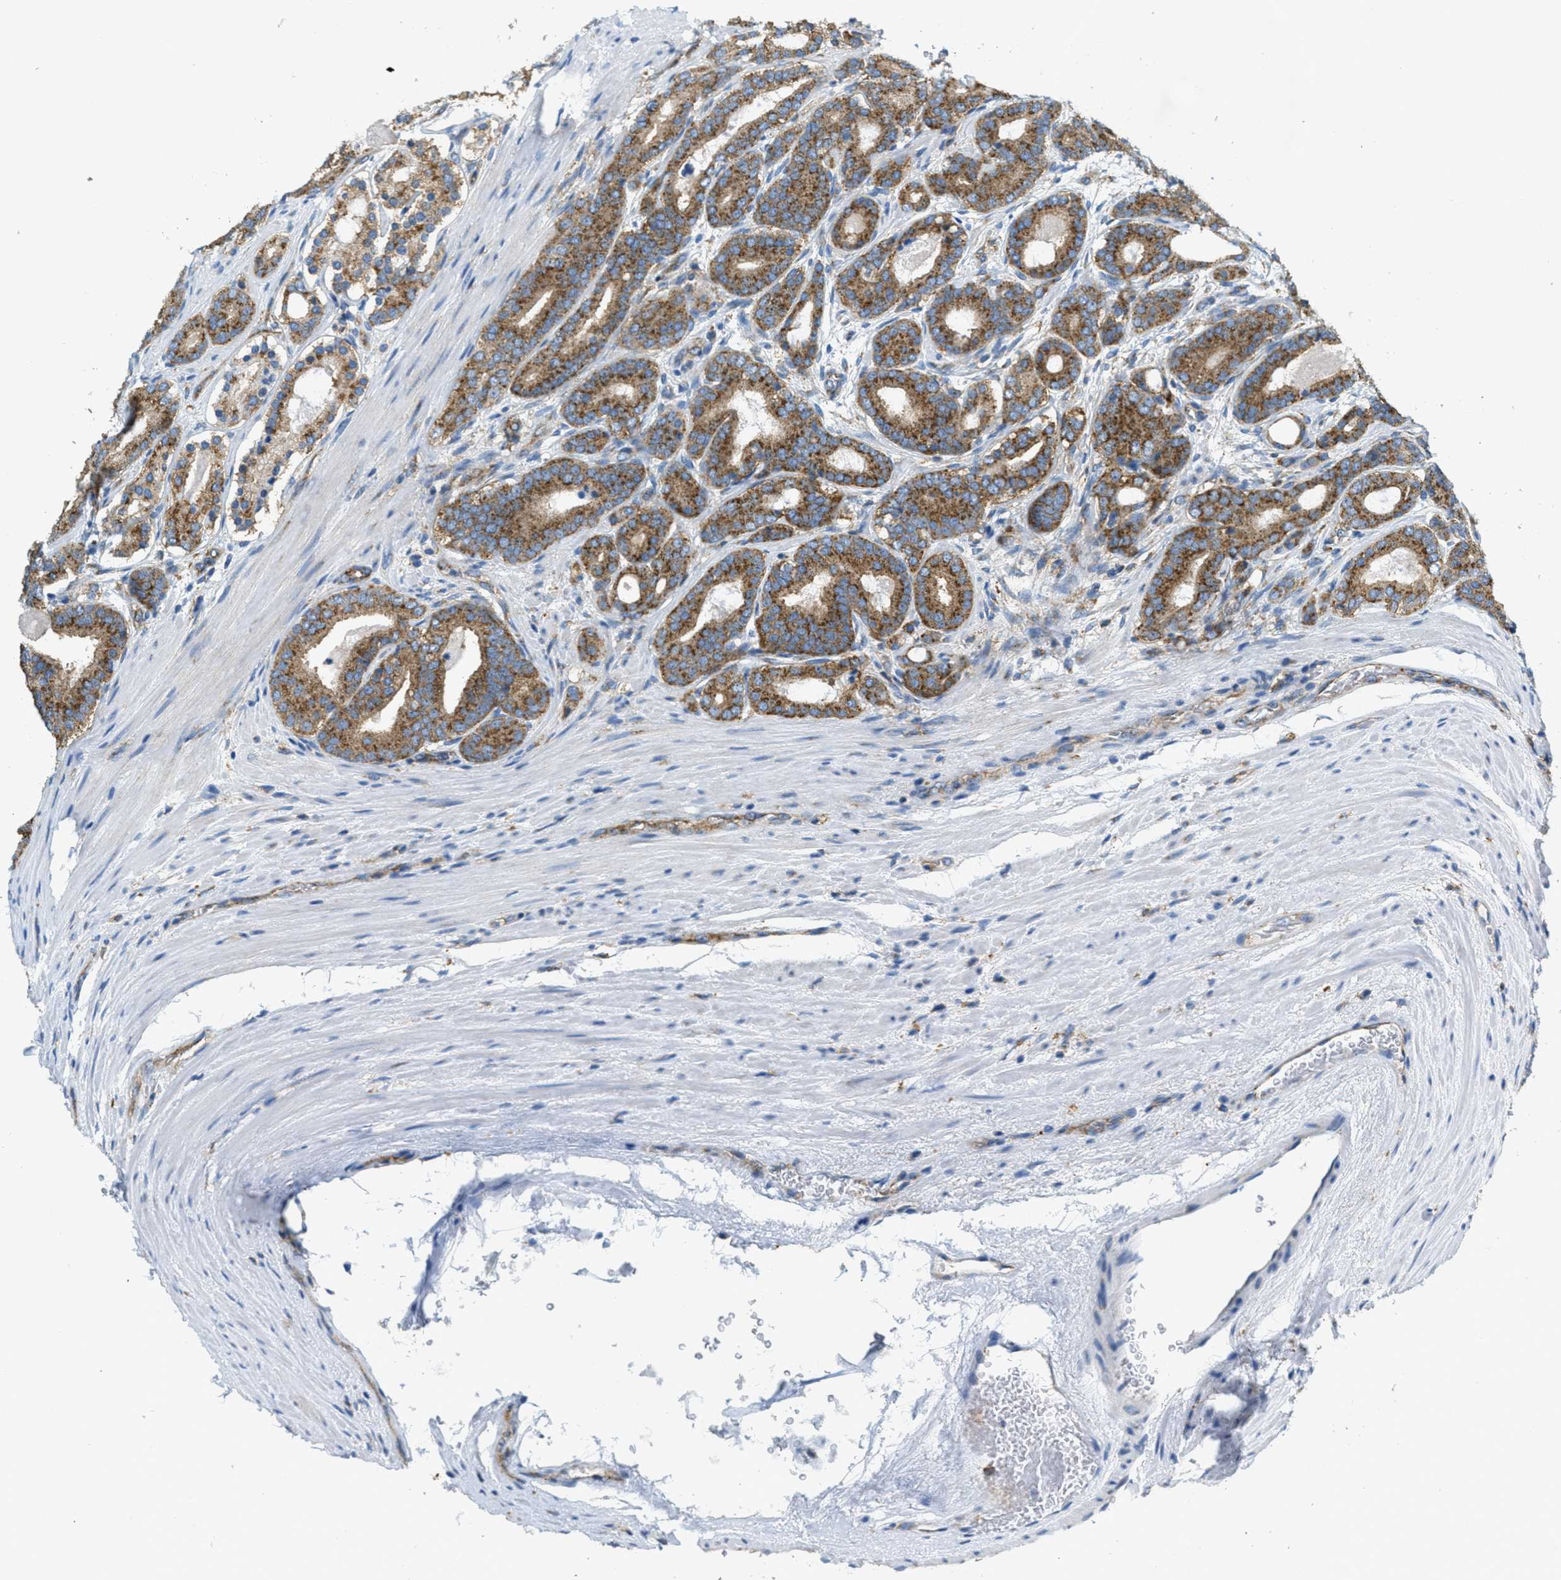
{"staining": {"intensity": "strong", "quantity": ">75%", "location": "cytoplasmic/membranous"}, "tissue": "prostate cancer", "cell_type": "Tumor cells", "image_type": "cancer", "snomed": [{"axis": "morphology", "description": "Adenocarcinoma, High grade"}, {"axis": "topography", "description": "Prostate"}], "caption": "DAB (3,3'-diaminobenzidine) immunohistochemical staining of prostate high-grade adenocarcinoma shows strong cytoplasmic/membranous protein positivity in about >75% of tumor cells. (DAB (3,3'-diaminobenzidine) = brown stain, brightfield microscopy at high magnification).", "gene": "AP2B1", "patient": {"sex": "male", "age": 60}}